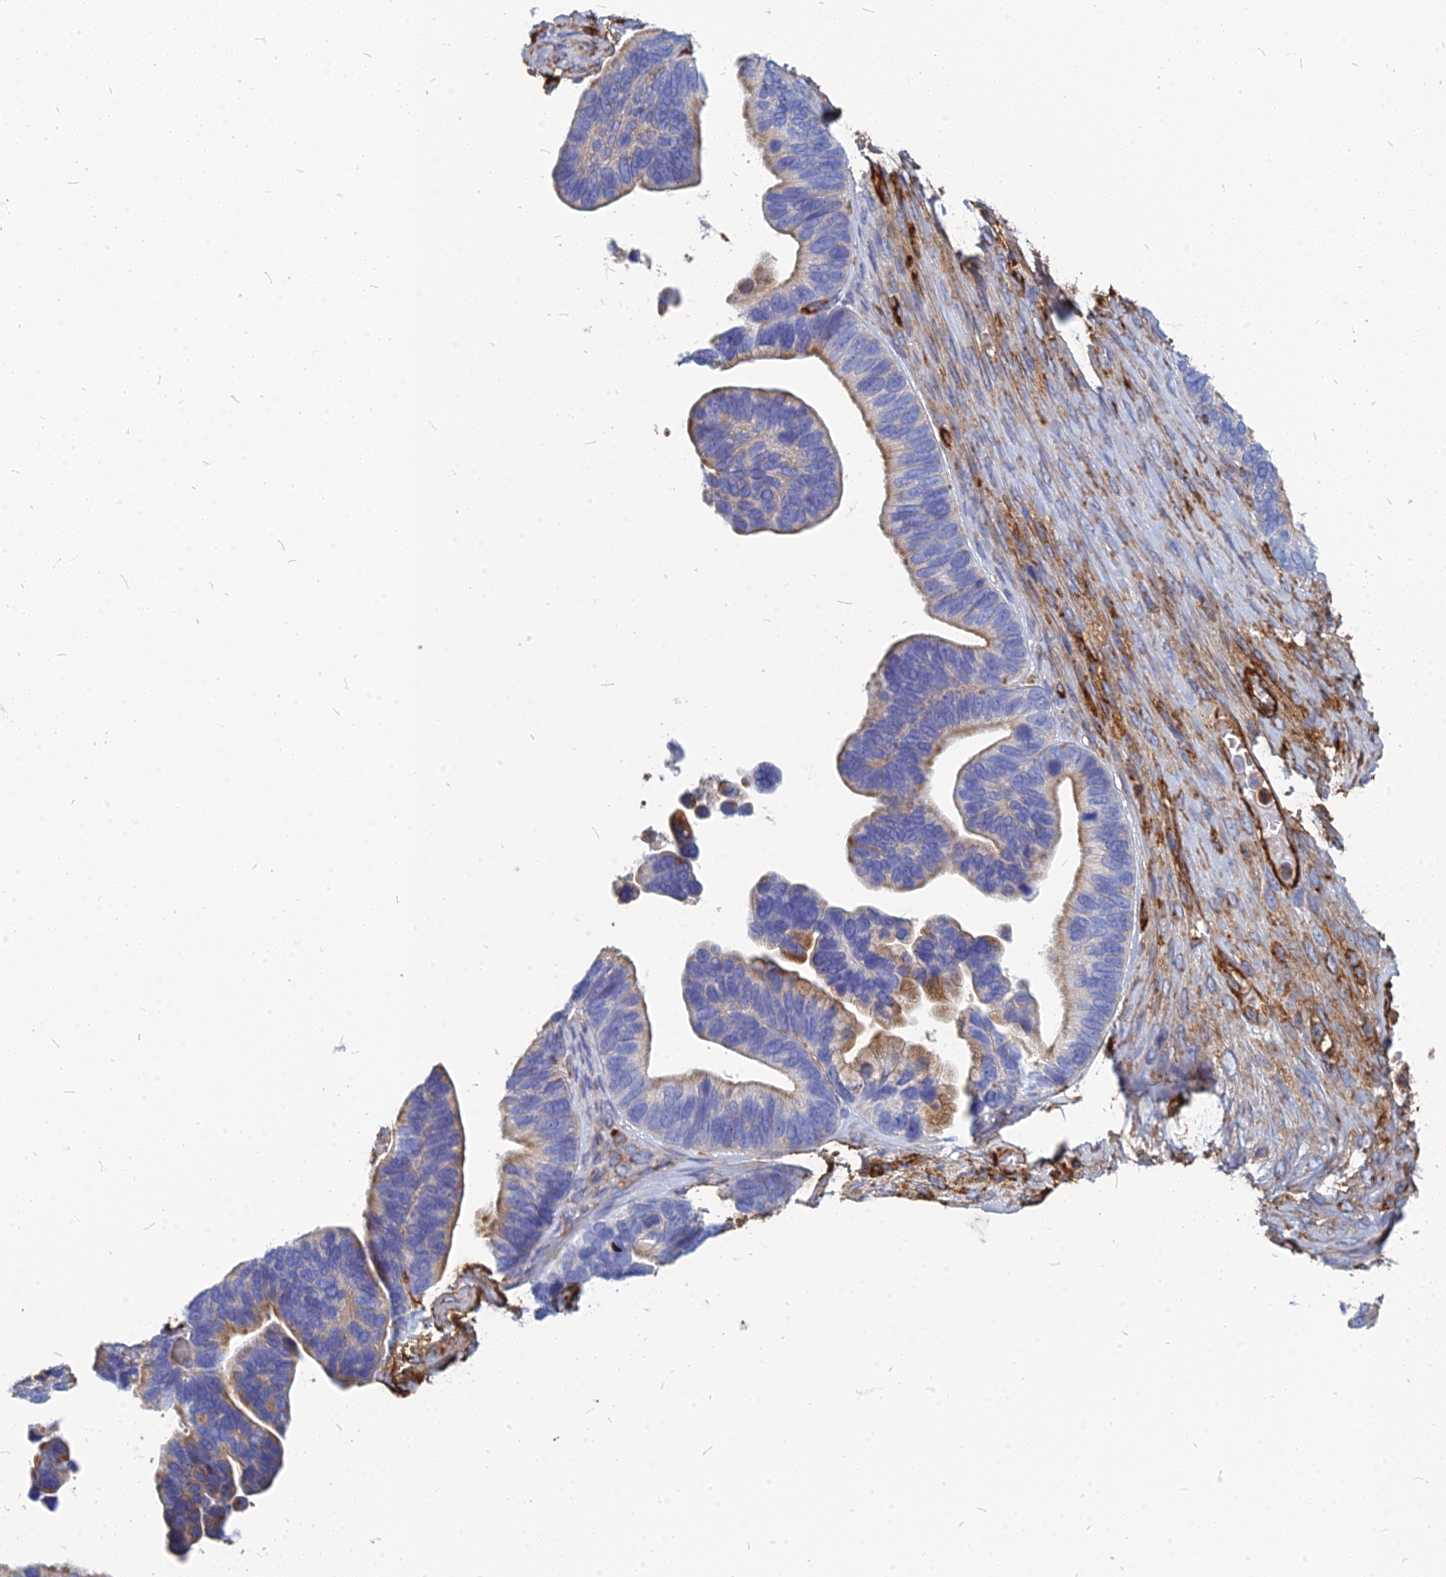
{"staining": {"intensity": "moderate", "quantity": ">75%", "location": "cytoplasmic/membranous"}, "tissue": "ovarian cancer", "cell_type": "Tumor cells", "image_type": "cancer", "snomed": [{"axis": "morphology", "description": "Cystadenocarcinoma, serous, NOS"}, {"axis": "topography", "description": "Ovary"}], "caption": "Protein expression analysis of human serous cystadenocarcinoma (ovarian) reveals moderate cytoplasmic/membranous staining in approximately >75% of tumor cells.", "gene": "VAT1", "patient": {"sex": "female", "age": 56}}